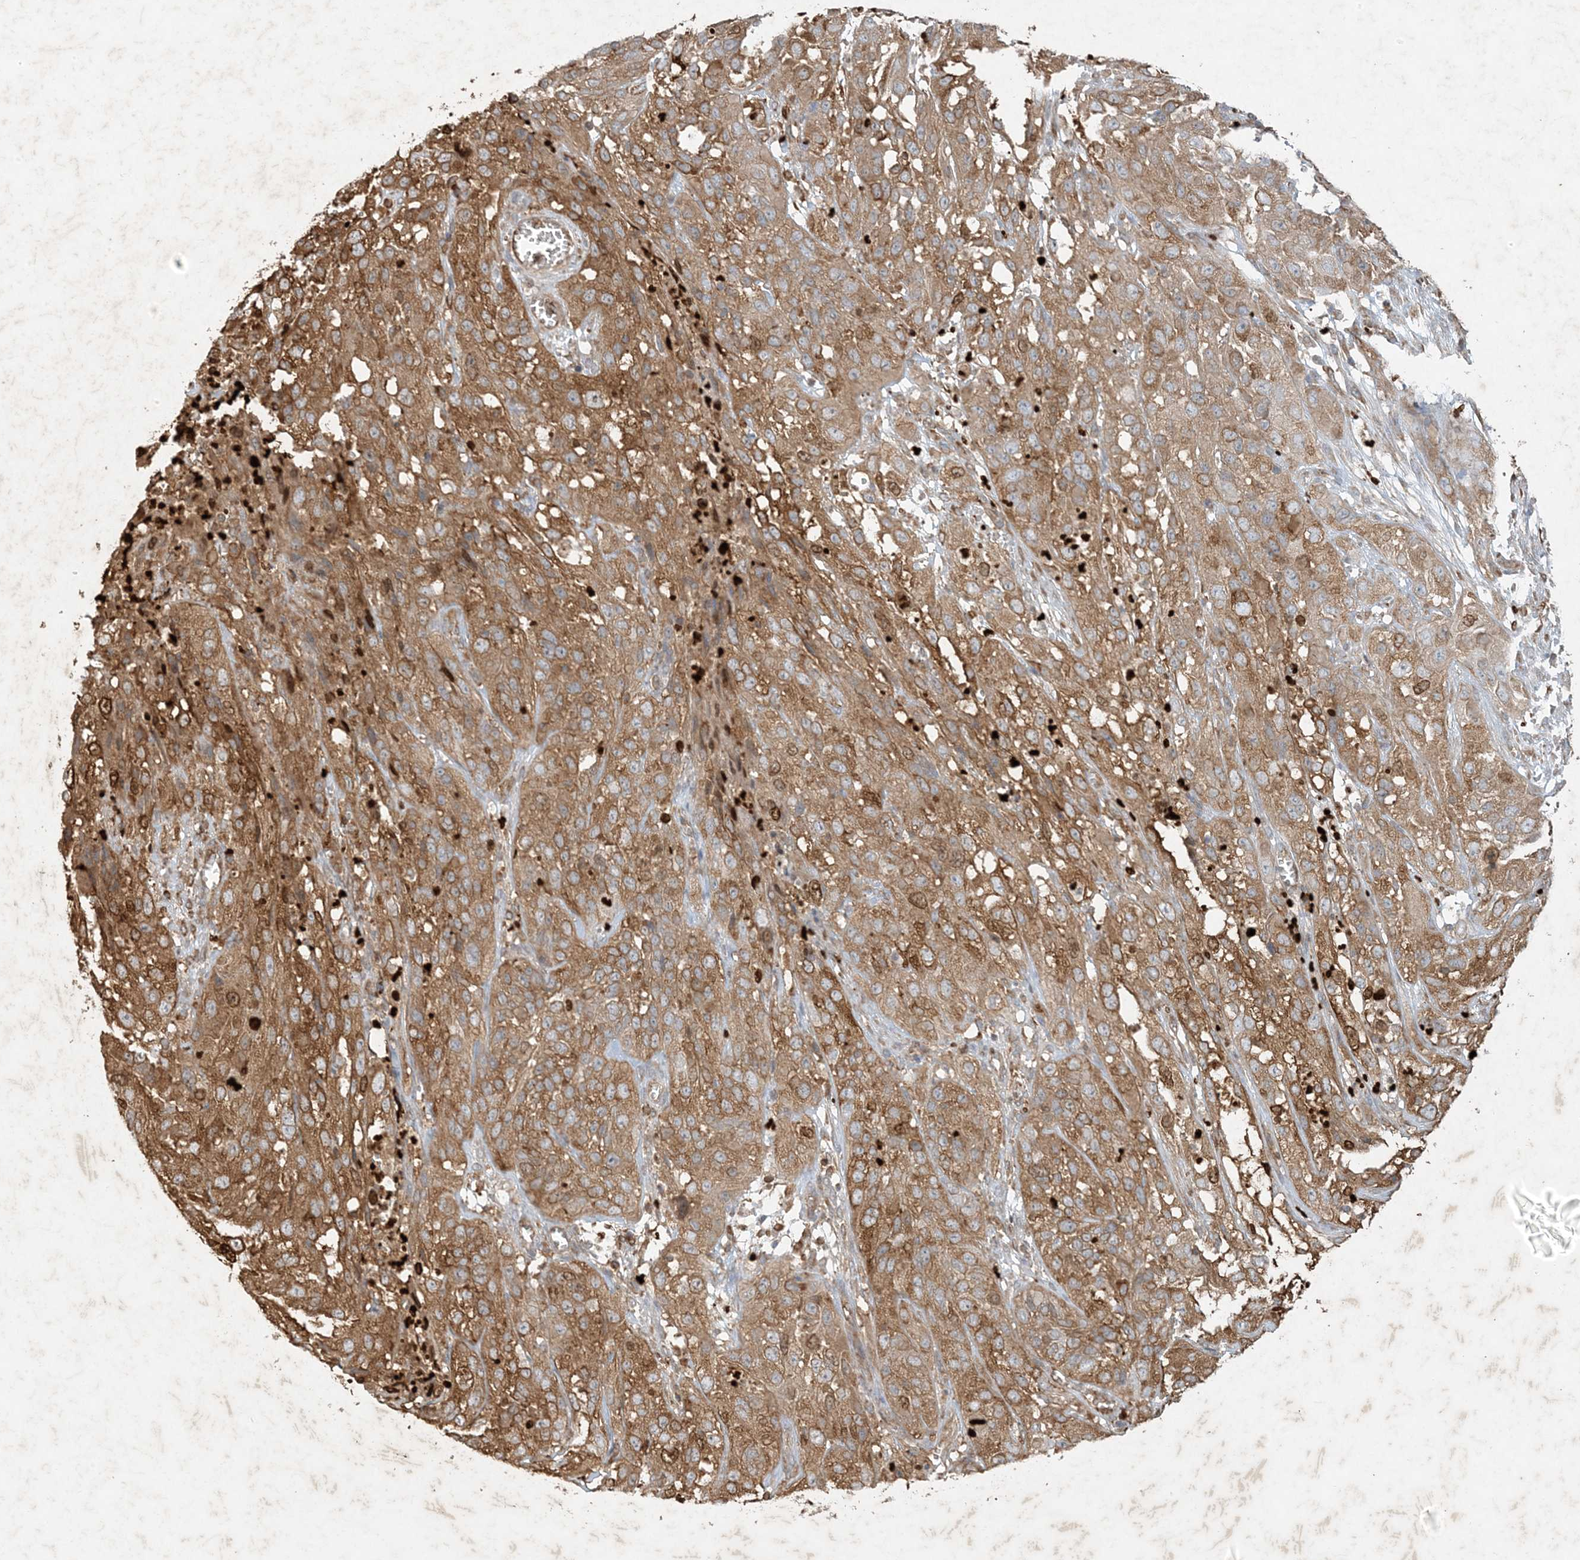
{"staining": {"intensity": "moderate", "quantity": ">75%", "location": "cytoplasmic/membranous"}, "tissue": "cervical cancer", "cell_type": "Tumor cells", "image_type": "cancer", "snomed": [{"axis": "morphology", "description": "Squamous cell carcinoma, NOS"}, {"axis": "topography", "description": "Cervix"}], "caption": "A brown stain highlights moderate cytoplasmic/membranous staining of a protein in human cervical squamous cell carcinoma tumor cells.", "gene": "MCOLN1", "patient": {"sex": "female", "age": 32}}